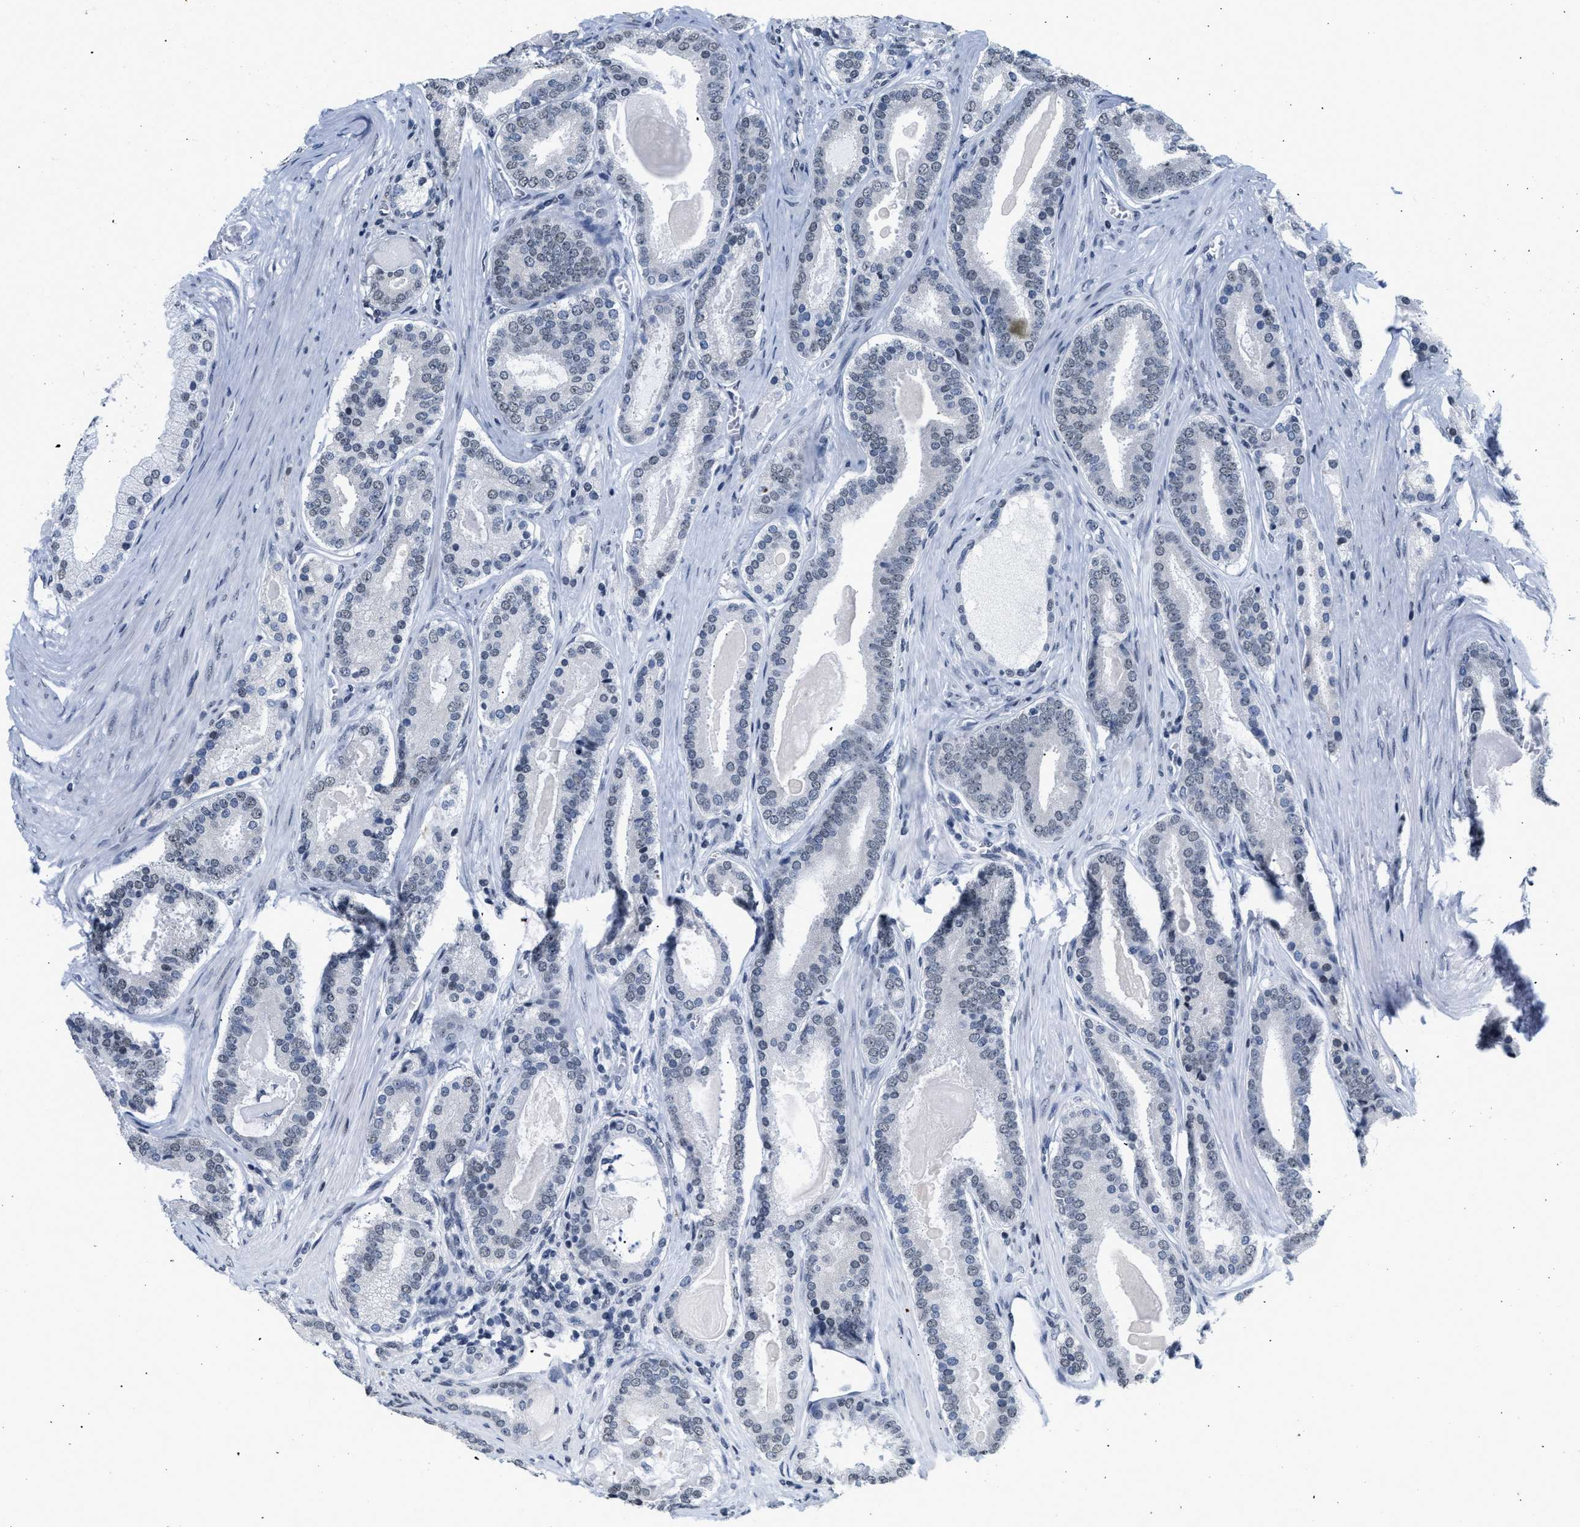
{"staining": {"intensity": "negative", "quantity": "none", "location": "none"}, "tissue": "prostate cancer", "cell_type": "Tumor cells", "image_type": "cancer", "snomed": [{"axis": "morphology", "description": "Adenocarcinoma, High grade"}, {"axis": "topography", "description": "Prostate"}], "caption": "This micrograph is of prostate cancer (high-grade adenocarcinoma) stained with immunohistochemistry to label a protein in brown with the nuclei are counter-stained blue. There is no expression in tumor cells. Brightfield microscopy of immunohistochemistry (IHC) stained with DAB (brown) and hematoxylin (blue), captured at high magnification.", "gene": "RAF1", "patient": {"sex": "male", "age": 60}}